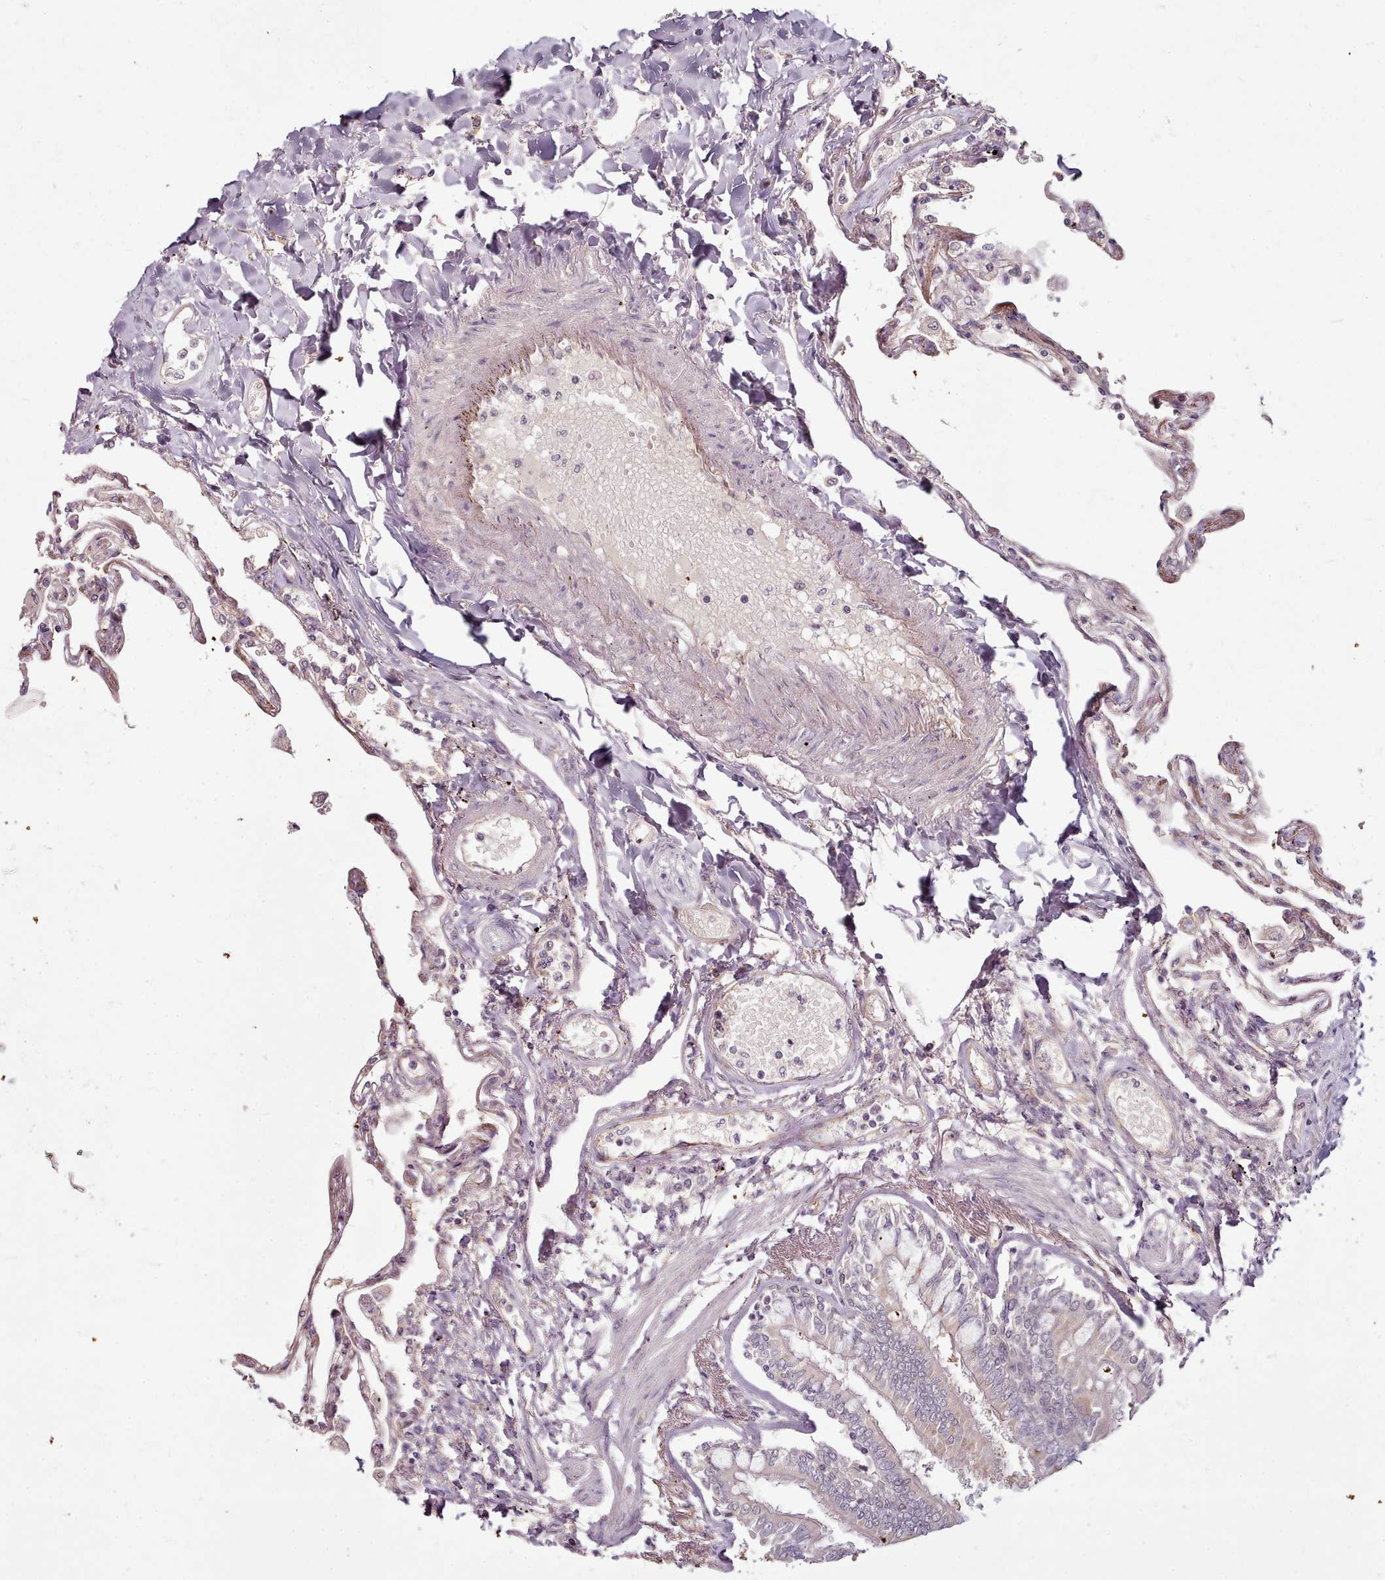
{"staining": {"intensity": "negative", "quantity": "none", "location": "none"}, "tissue": "lung", "cell_type": "Alveolar cells", "image_type": "normal", "snomed": [{"axis": "morphology", "description": "Normal tissue, NOS"}, {"axis": "topography", "description": "Lung"}], "caption": "This is an IHC photomicrograph of unremarkable lung. There is no expression in alveolar cells.", "gene": "C1QTNF5", "patient": {"sex": "female", "age": 67}}